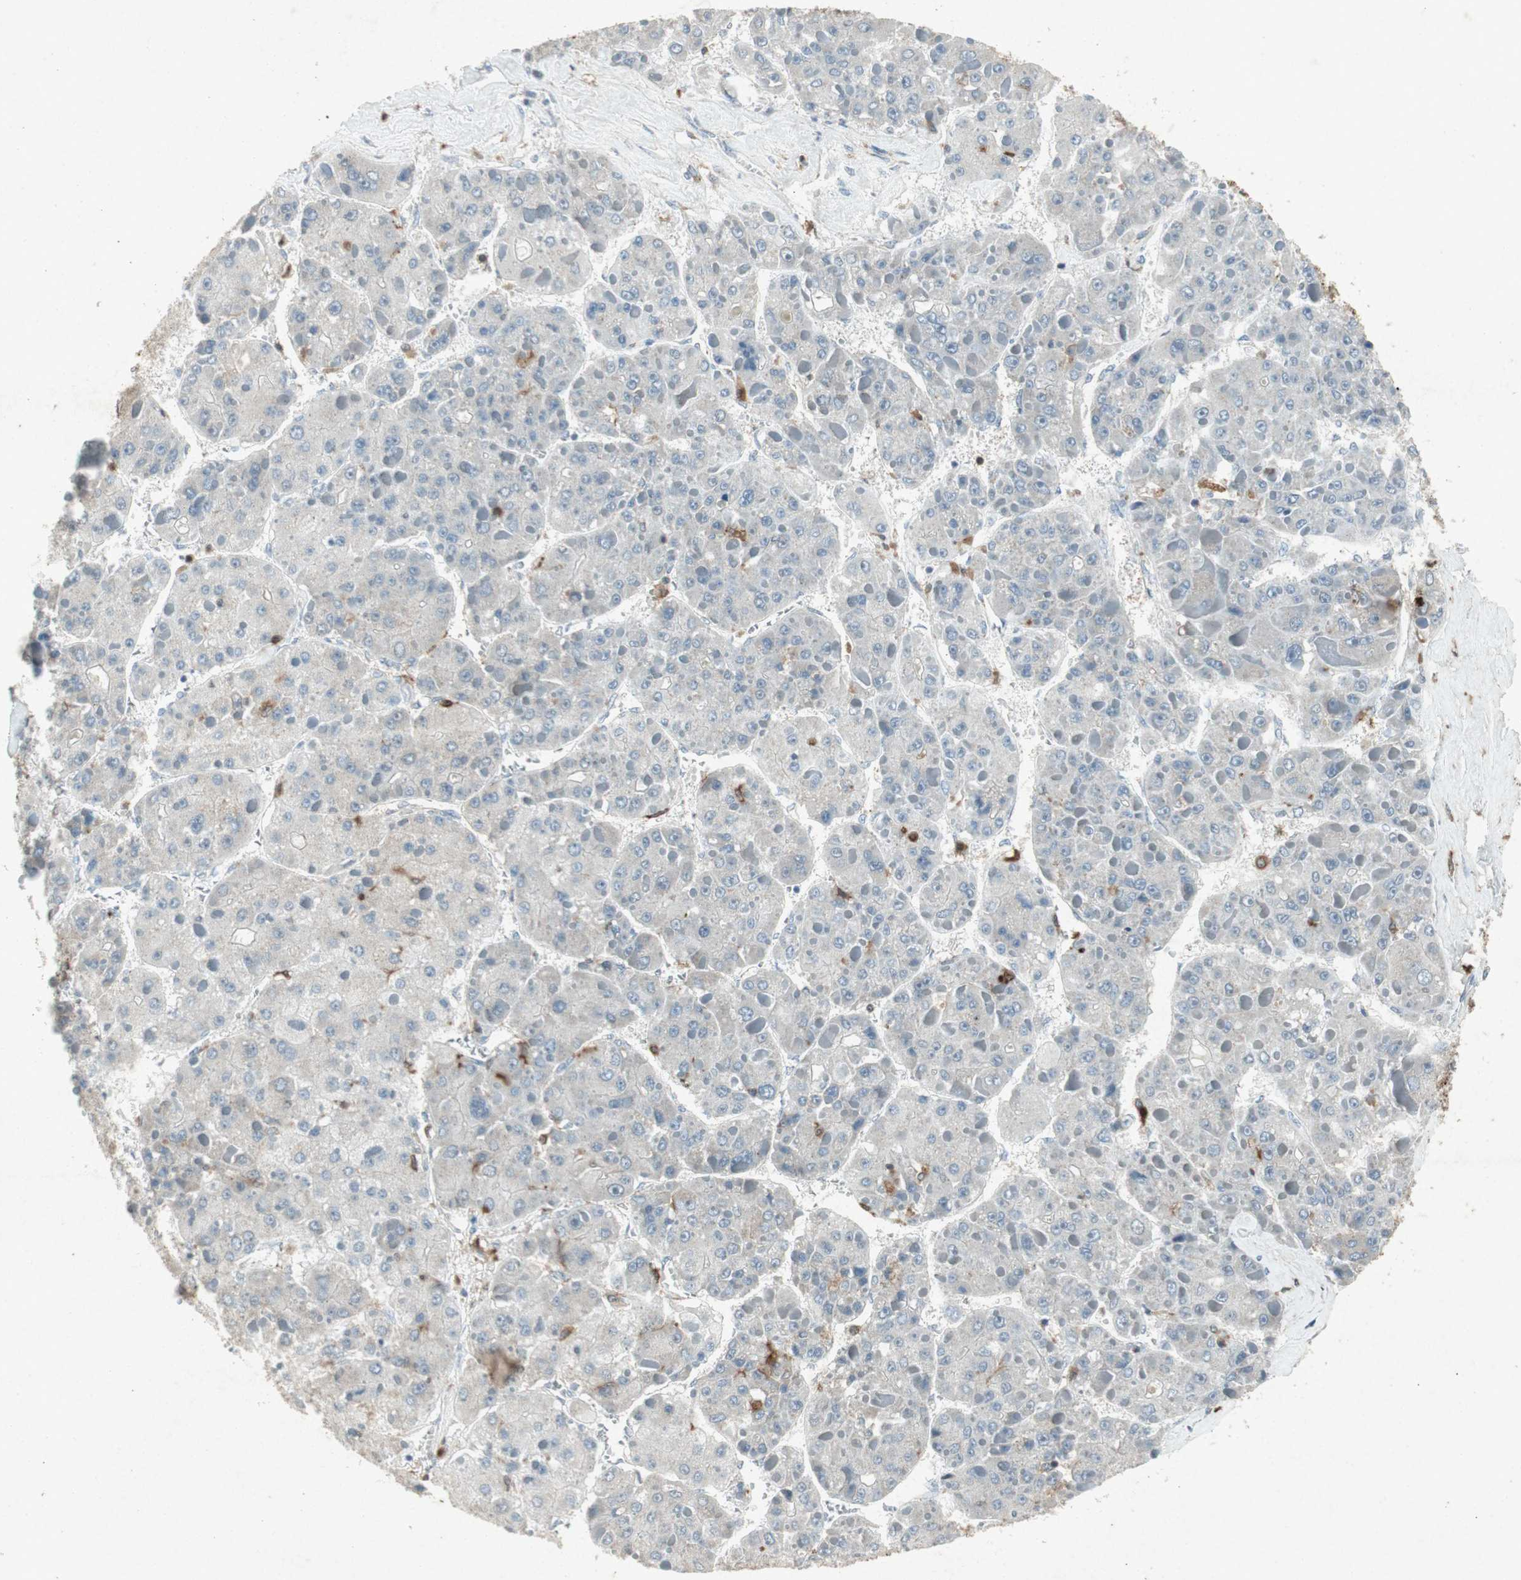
{"staining": {"intensity": "negative", "quantity": "none", "location": "none"}, "tissue": "liver cancer", "cell_type": "Tumor cells", "image_type": "cancer", "snomed": [{"axis": "morphology", "description": "Carcinoma, Hepatocellular, NOS"}, {"axis": "topography", "description": "Liver"}], "caption": "Hepatocellular carcinoma (liver) was stained to show a protein in brown. There is no significant staining in tumor cells.", "gene": "TYROBP", "patient": {"sex": "female", "age": 73}}